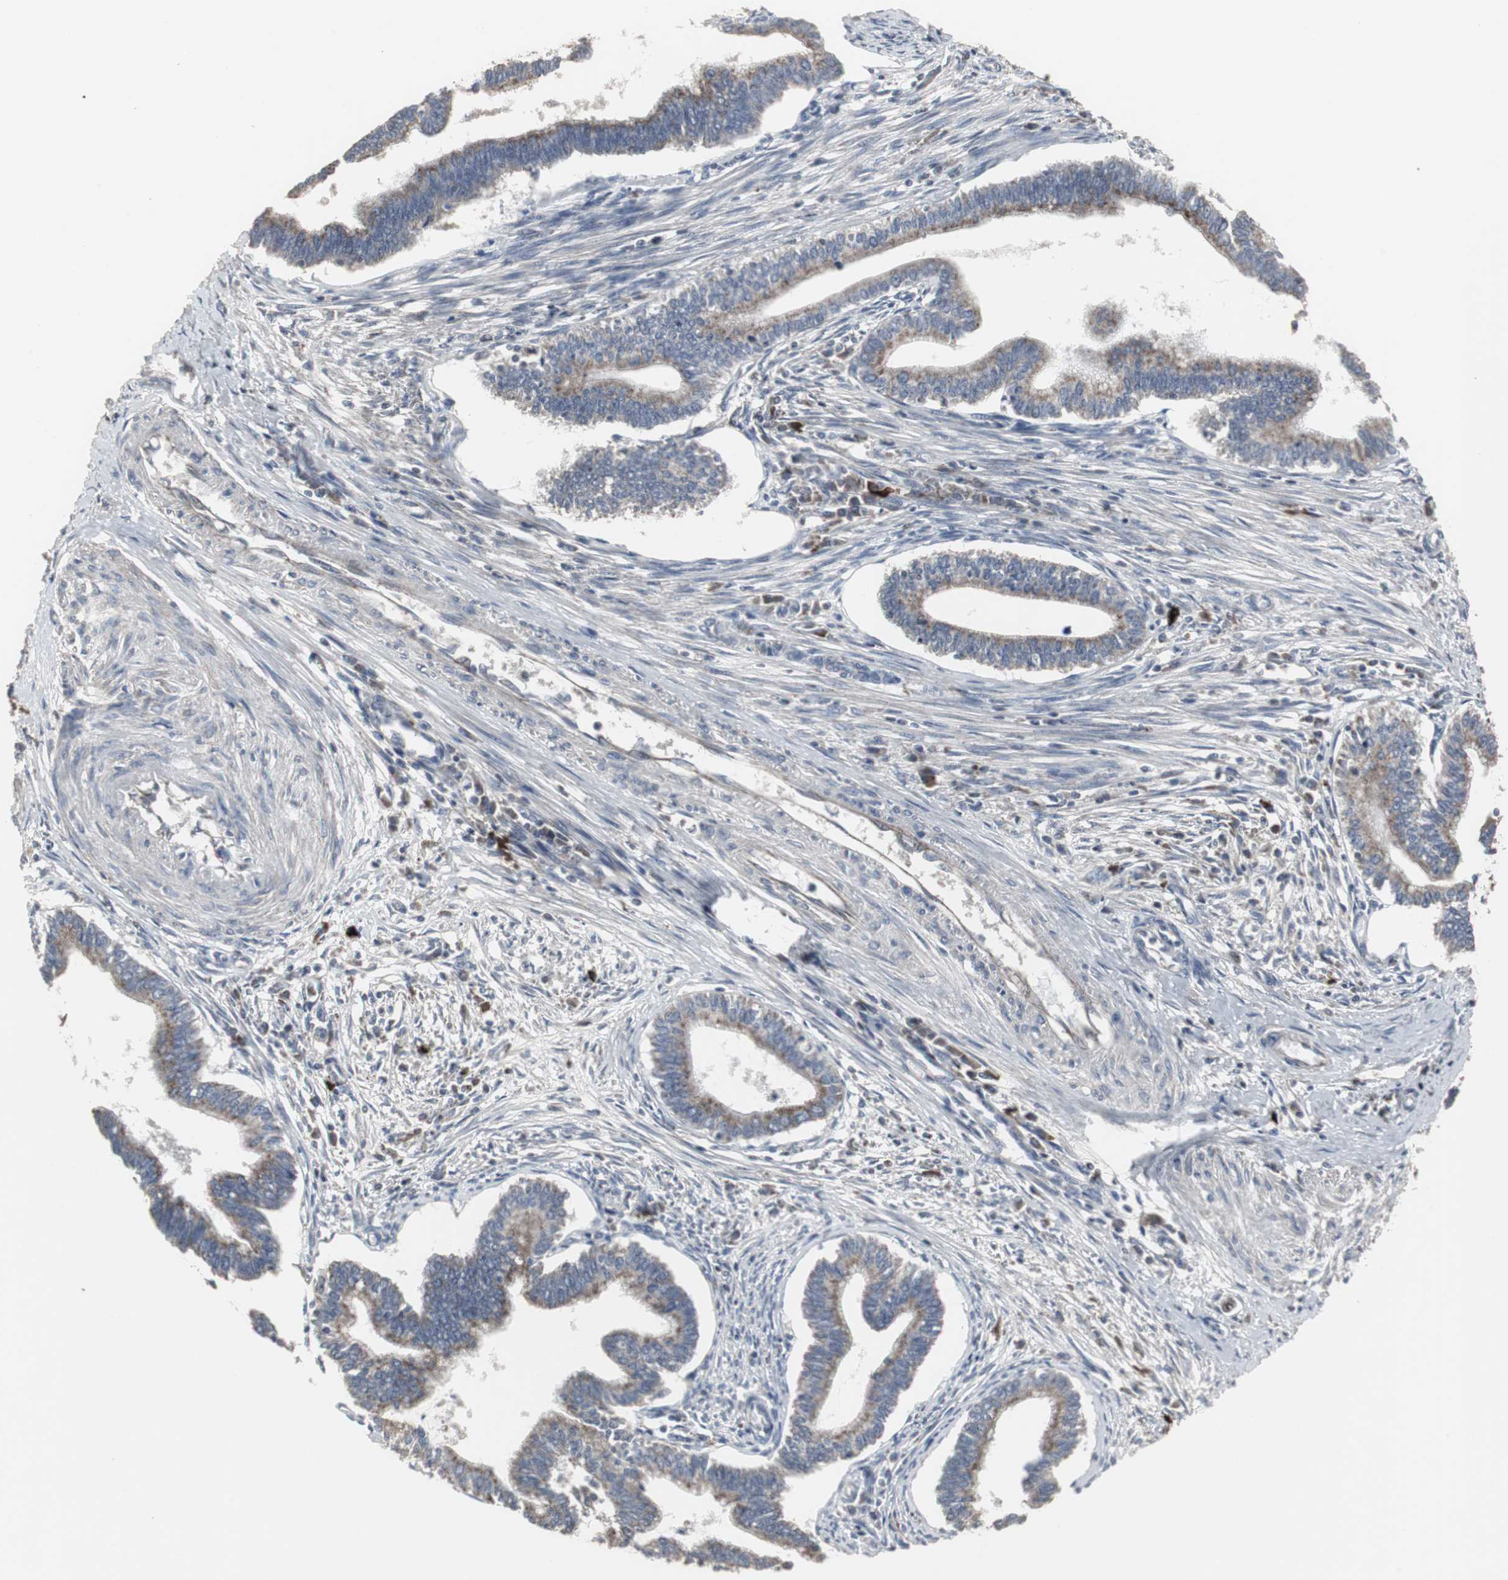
{"staining": {"intensity": "weak", "quantity": ">75%", "location": "cytoplasmic/membranous"}, "tissue": "cervical cancer", "cell_type": "Tumor cells", "image_type": "cancer", "snomed": [{"axis": "morphology", "description": "Adenocarcinoma, NOS"}, {"axis": "topography", "description": "Cervix"}], "caption": "Immunohistochemistry (IHC) (DAB) staining of human adenocarcinoma (cervical) demonstrates weak cytoplasmic/membranous protein expression in about >75% of tumor cells.", "gene": "ACAA1", "patient": {"sex": "female", "age": 36}}